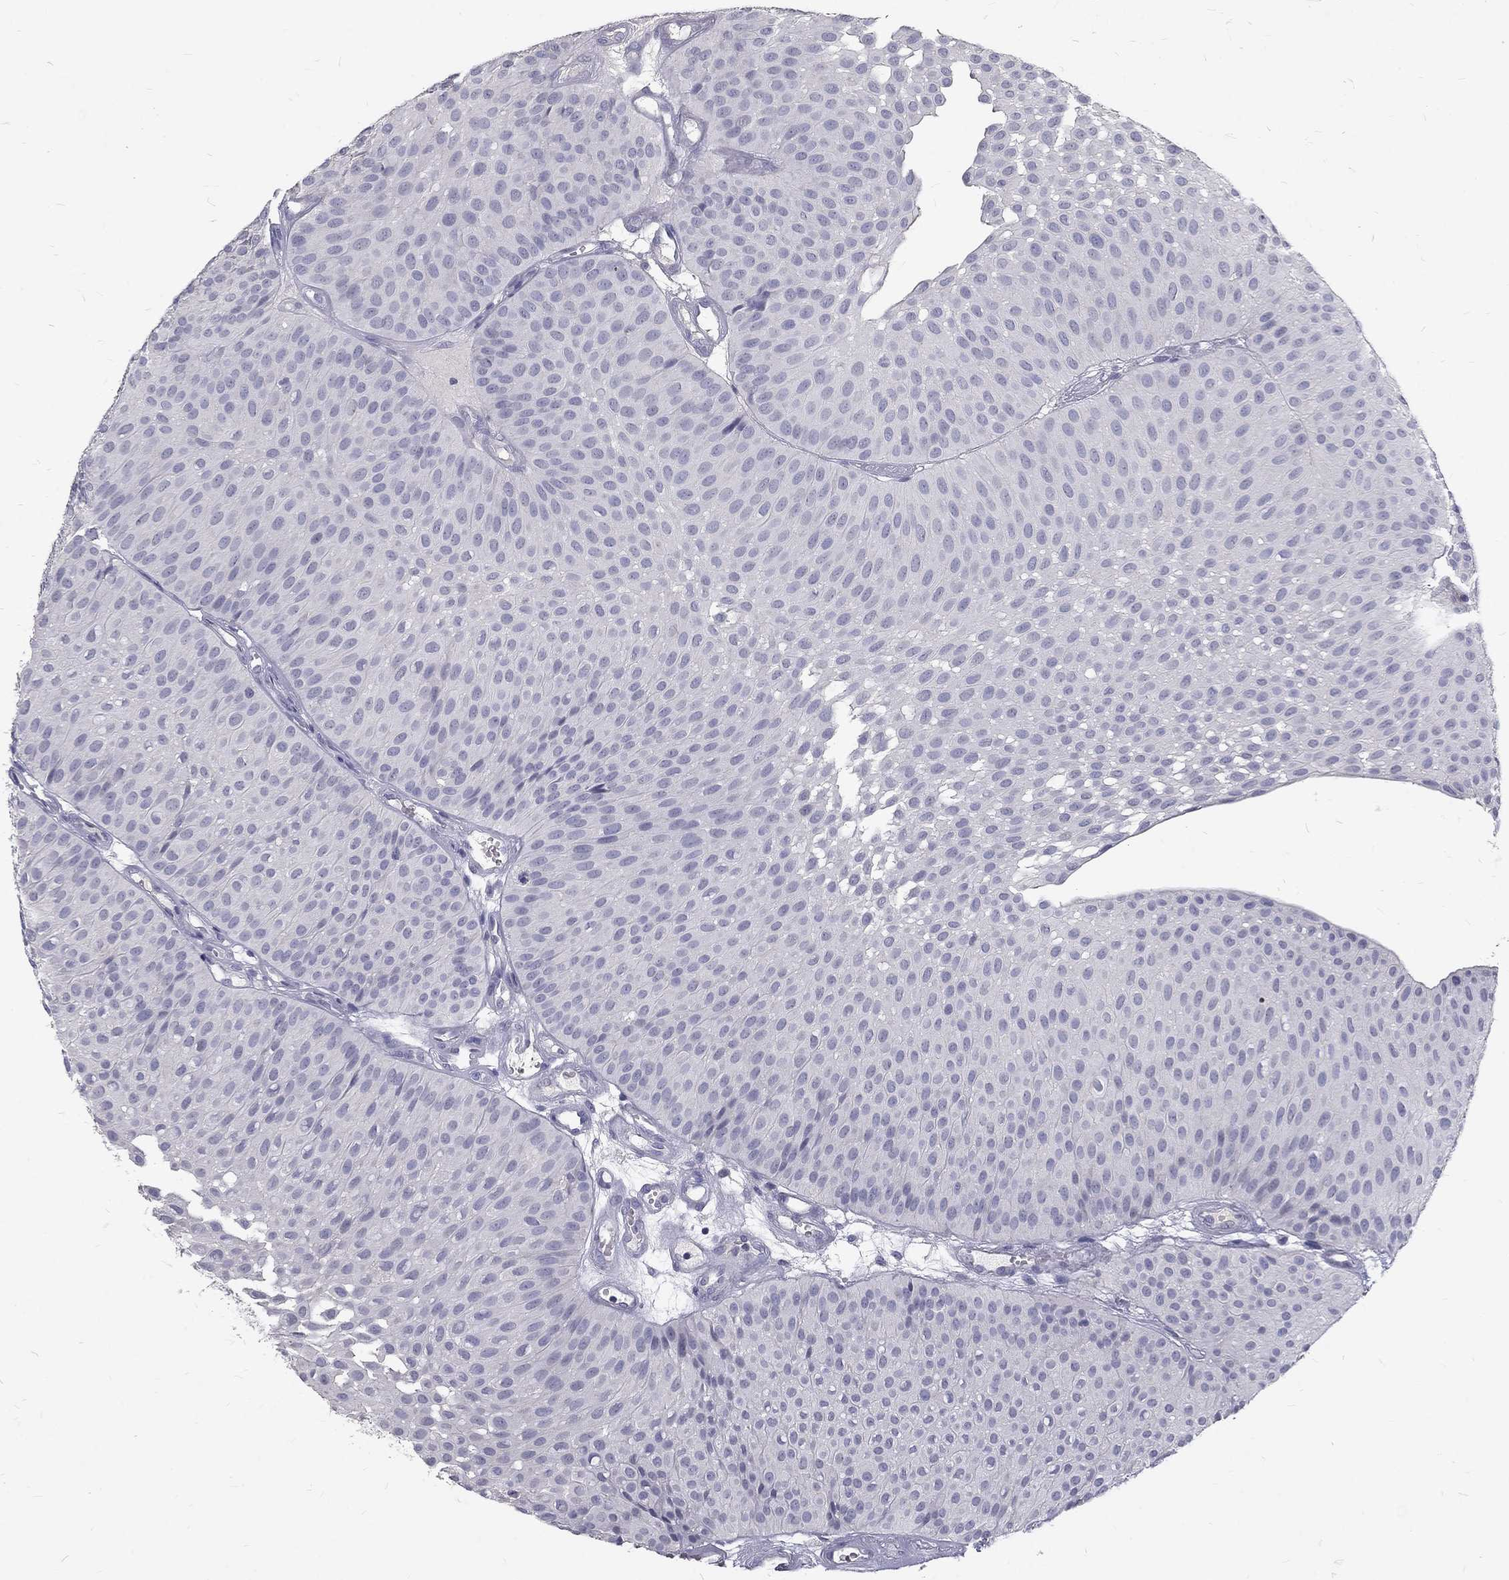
{"staining": {"intensity": "negative", "quantity": "none", "location": "none"}, "tissue": "urothelial cancer", "cell_type": "Tumor cells", "image_type": "cancer", "snomed": [{"axis": "morphology", "description": "Urothelial carcinoma, Low grade"}, {"axis": "topography", "description": "Urinary bladder"}], "caption": "Immunohistochemistry (IHC) micrograph of neoplastic tissue: urothelial cancer stained with DAB demonstrates no significant protein expression in tumor cells.", "gene": "NOS1", "patient": {"sex": "male", "age": 64}}